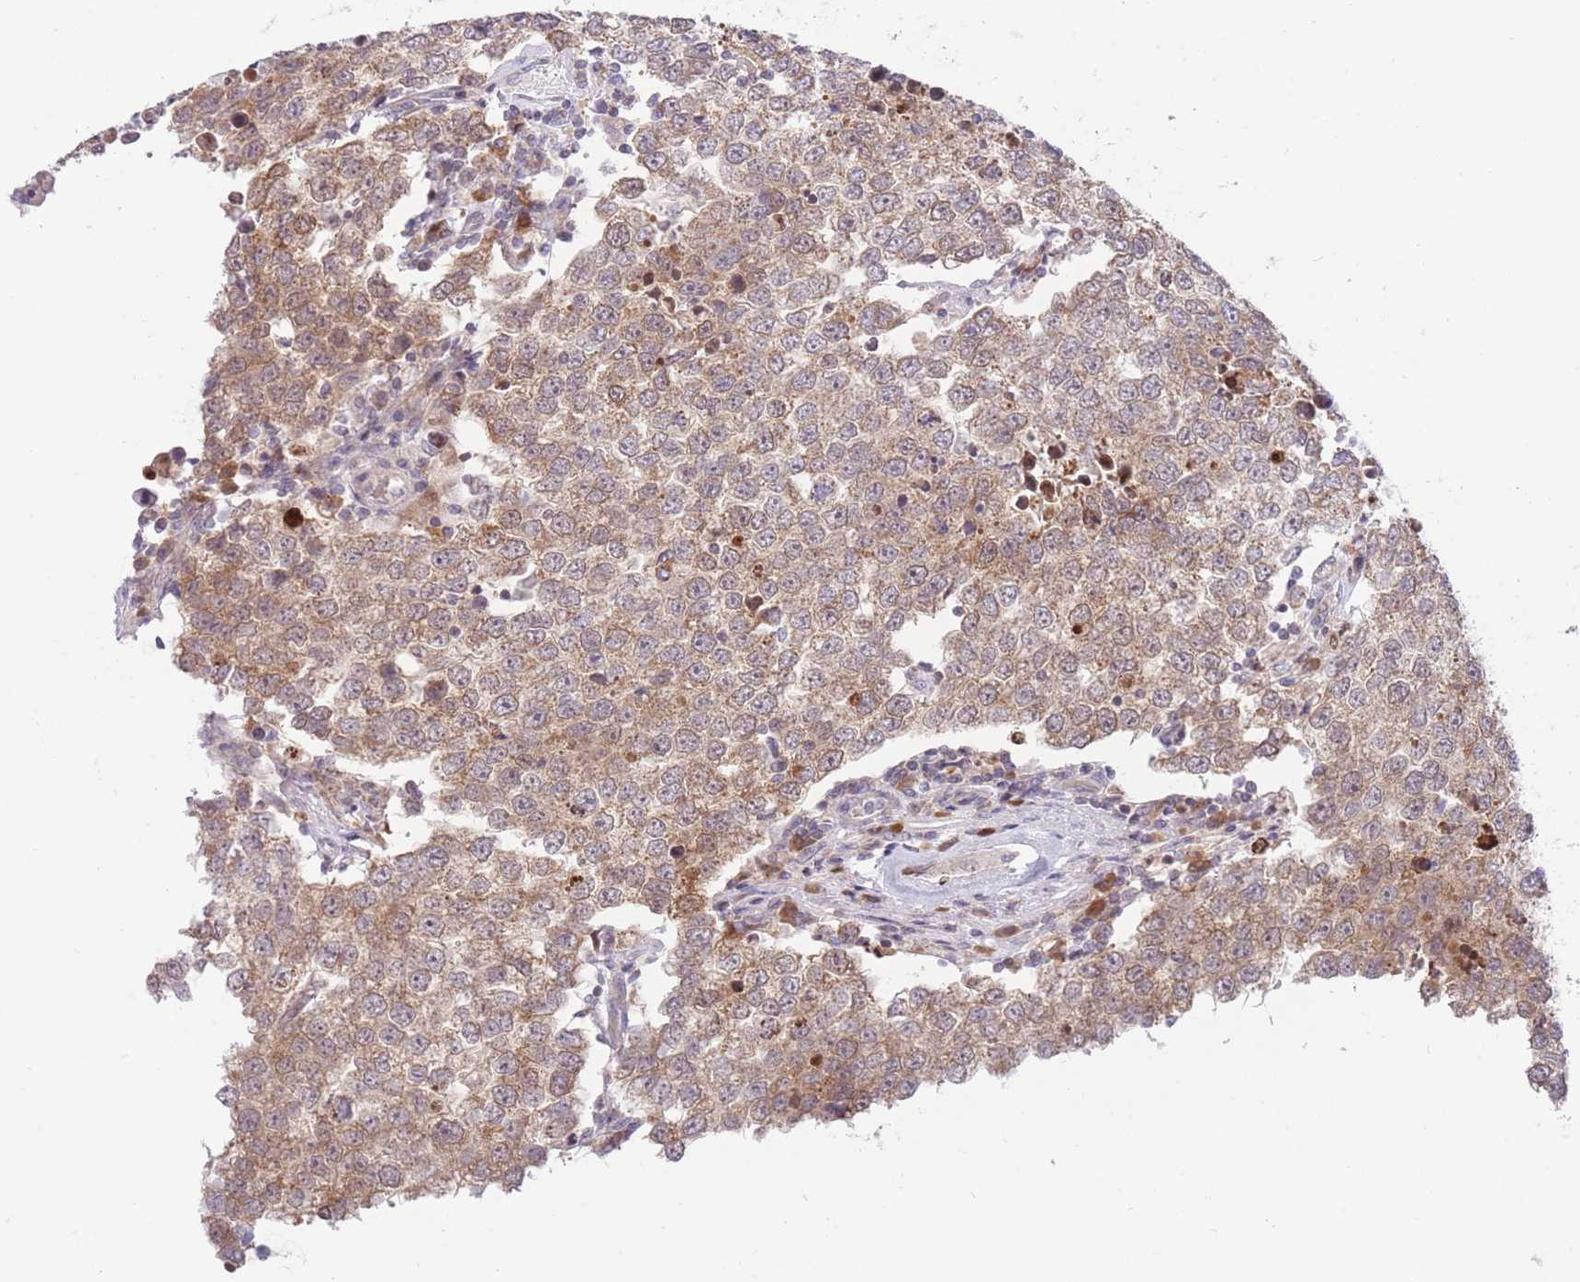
{"staining": {"intensity": "moderate", "quantity": ">75%", "location": "cytoplasmic/membranous"}, "tissue": "testis cancer", "cell_type": "Tumor cells", "image_type": "cancer", "snomed": [{"axis": "morphology", "description": "Seminoma, NOS"}, {"axis": "morphology", "description": "Carcinoma, Embryonal, NOS"}, {"axis": "topography", "description": "Testis"}], "caption": "About >75% of tumor cells in testis embryonal carcinoma show moderate cytoplasmic/membranous protein positivity as visualized by brown immunohistochemical staining.", "gene": "BOLA2B", "patient": {"sex": "male", "age": 28}}